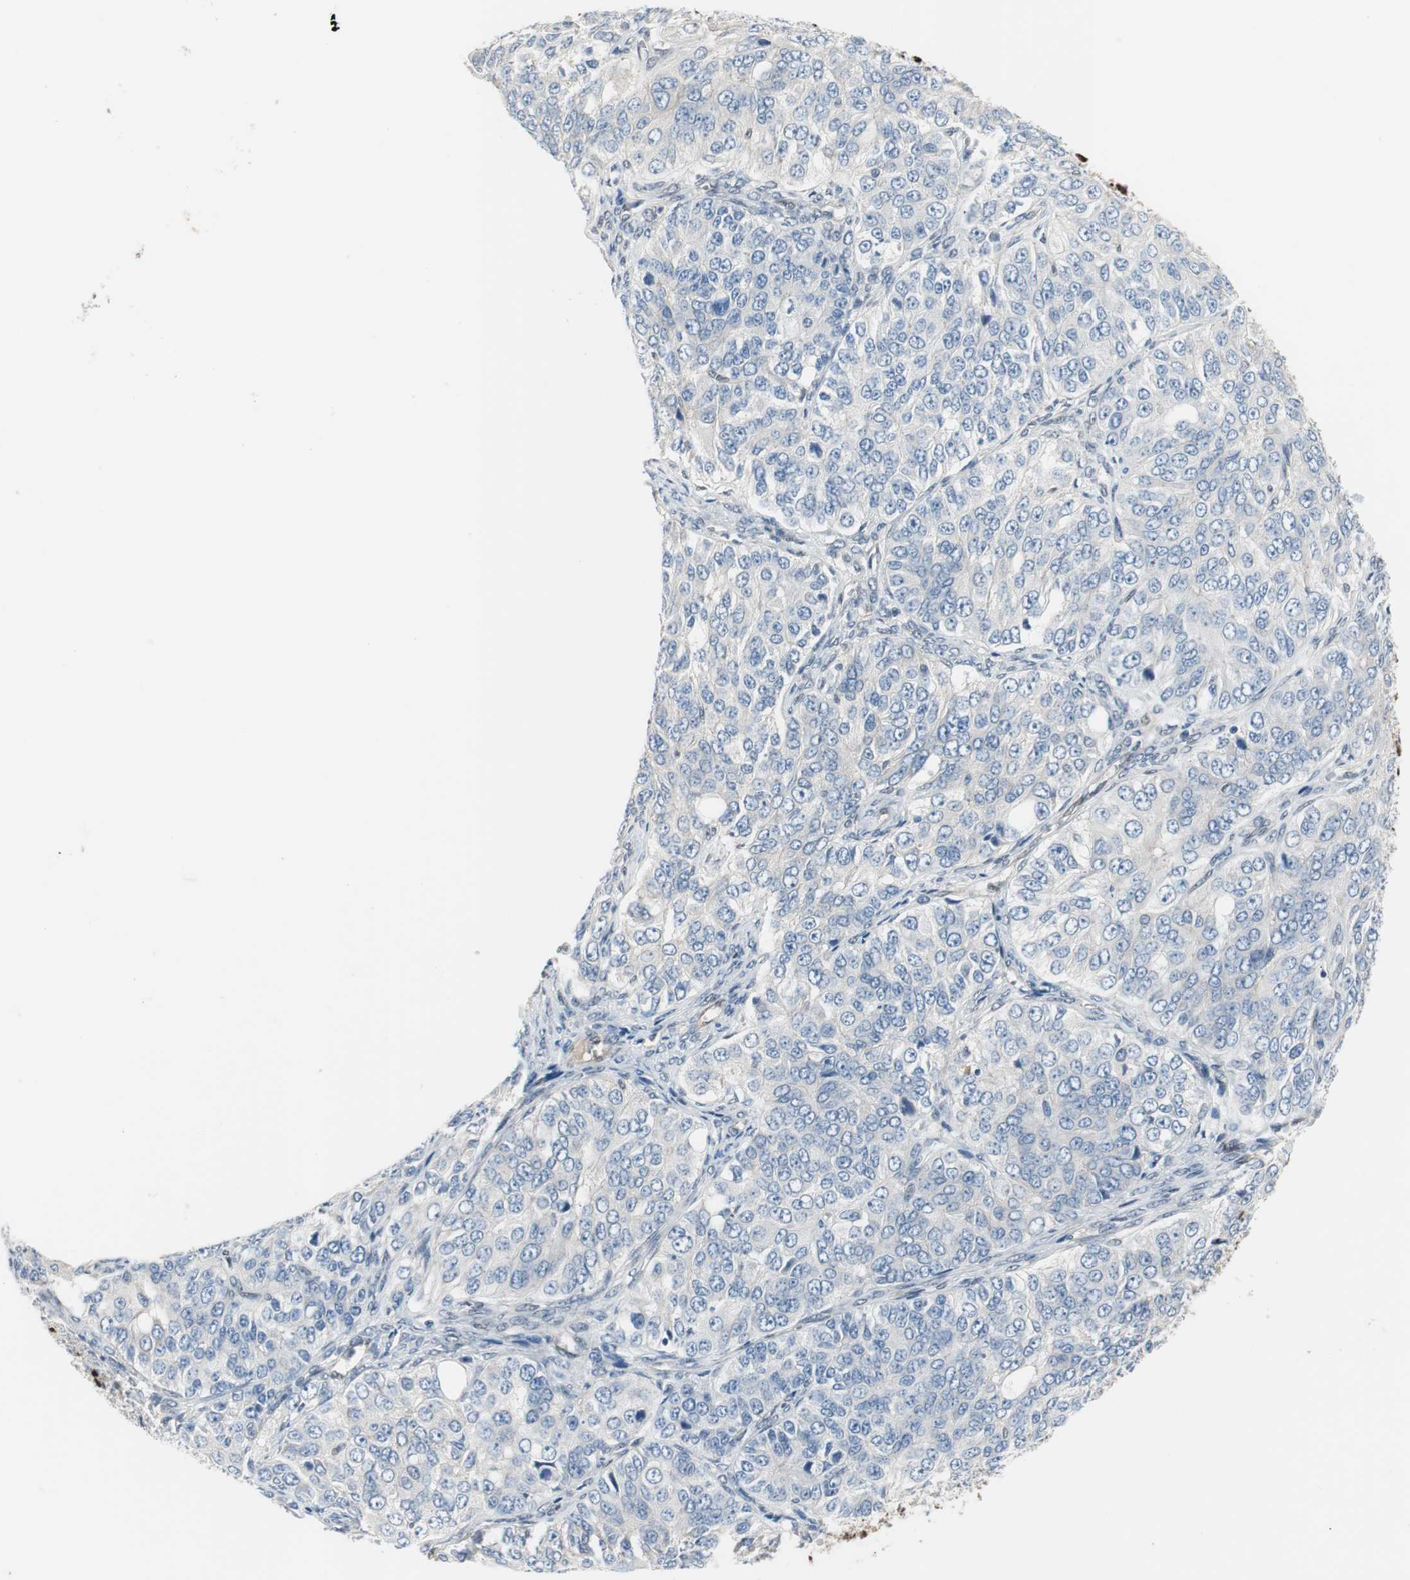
{"staining": {"intensity": "negative", "quantity": "none", "location": "none"}, "tissue": "ovarian cancer", "cell_type": "Tumor cells", "image_type": "cancer", "snomed": [{"axis": "morphology", "description": "Carcinoma, endometroid"}, {"axis": "topography", "description": "Ovary"}], "caption": "IHC of endometroid carcinoma (ovarian) displays no expression in tumor cells.", "gene": "PML", "patient": {"sex": "female", "age": 51}}